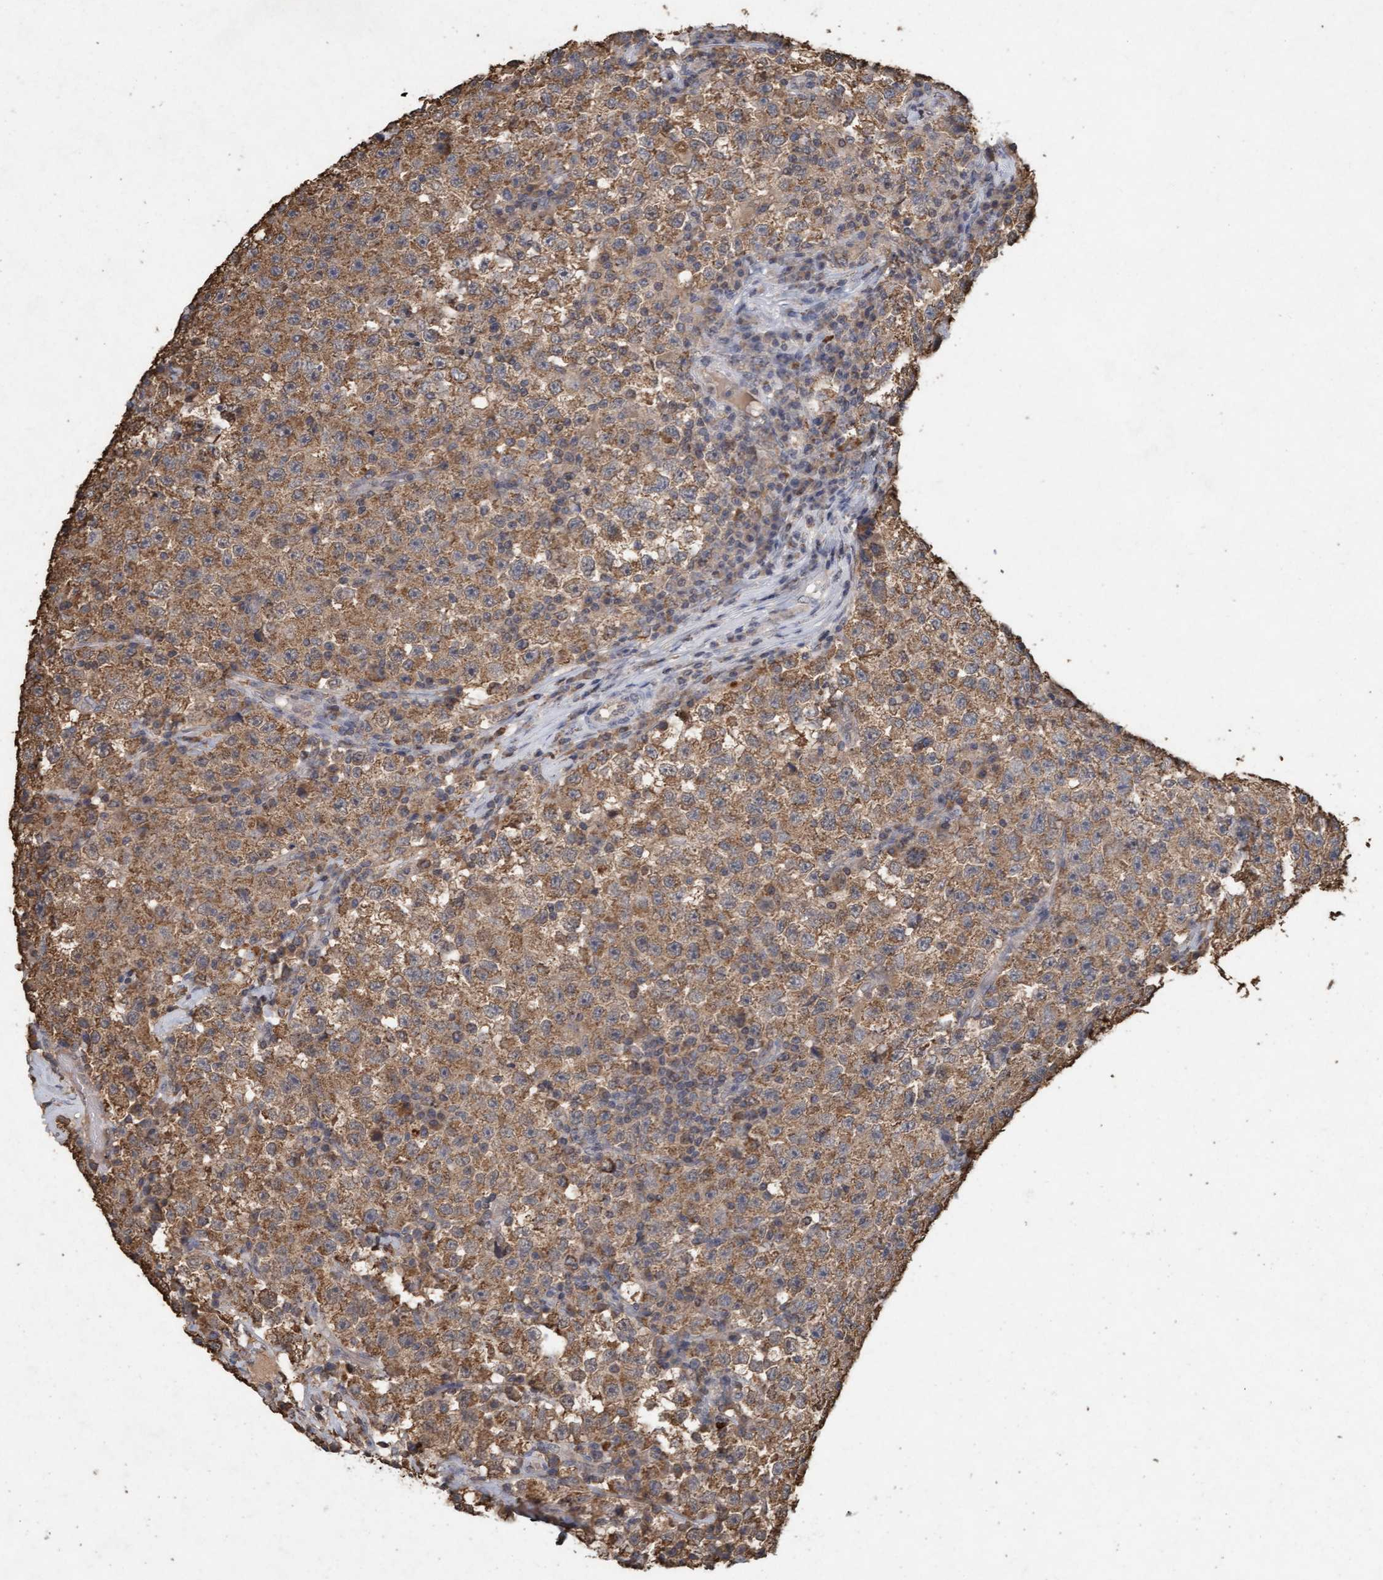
{"staining": {"intensity": "moderate", "quantity": ">75%", "location": "cytoplasmic/membranous"}, "tissue": "testis cancer", "cell_type": "Tumor cells", "image_type": "cancer", "snomed": [{"axis": "morphology", "description": "Seminoma, NOS"}, {"axis": "topography", "description": "Testis"}], "caption": "A histopathology image showing moderate cytoplasmic/membranous expression in approximately >75% of tumor cells in testis cancer (seminoma), as visualized by brown immunohistochemical staining.", "gene": "VSIG8", "patient": {"sex": "male", "age": 22}}